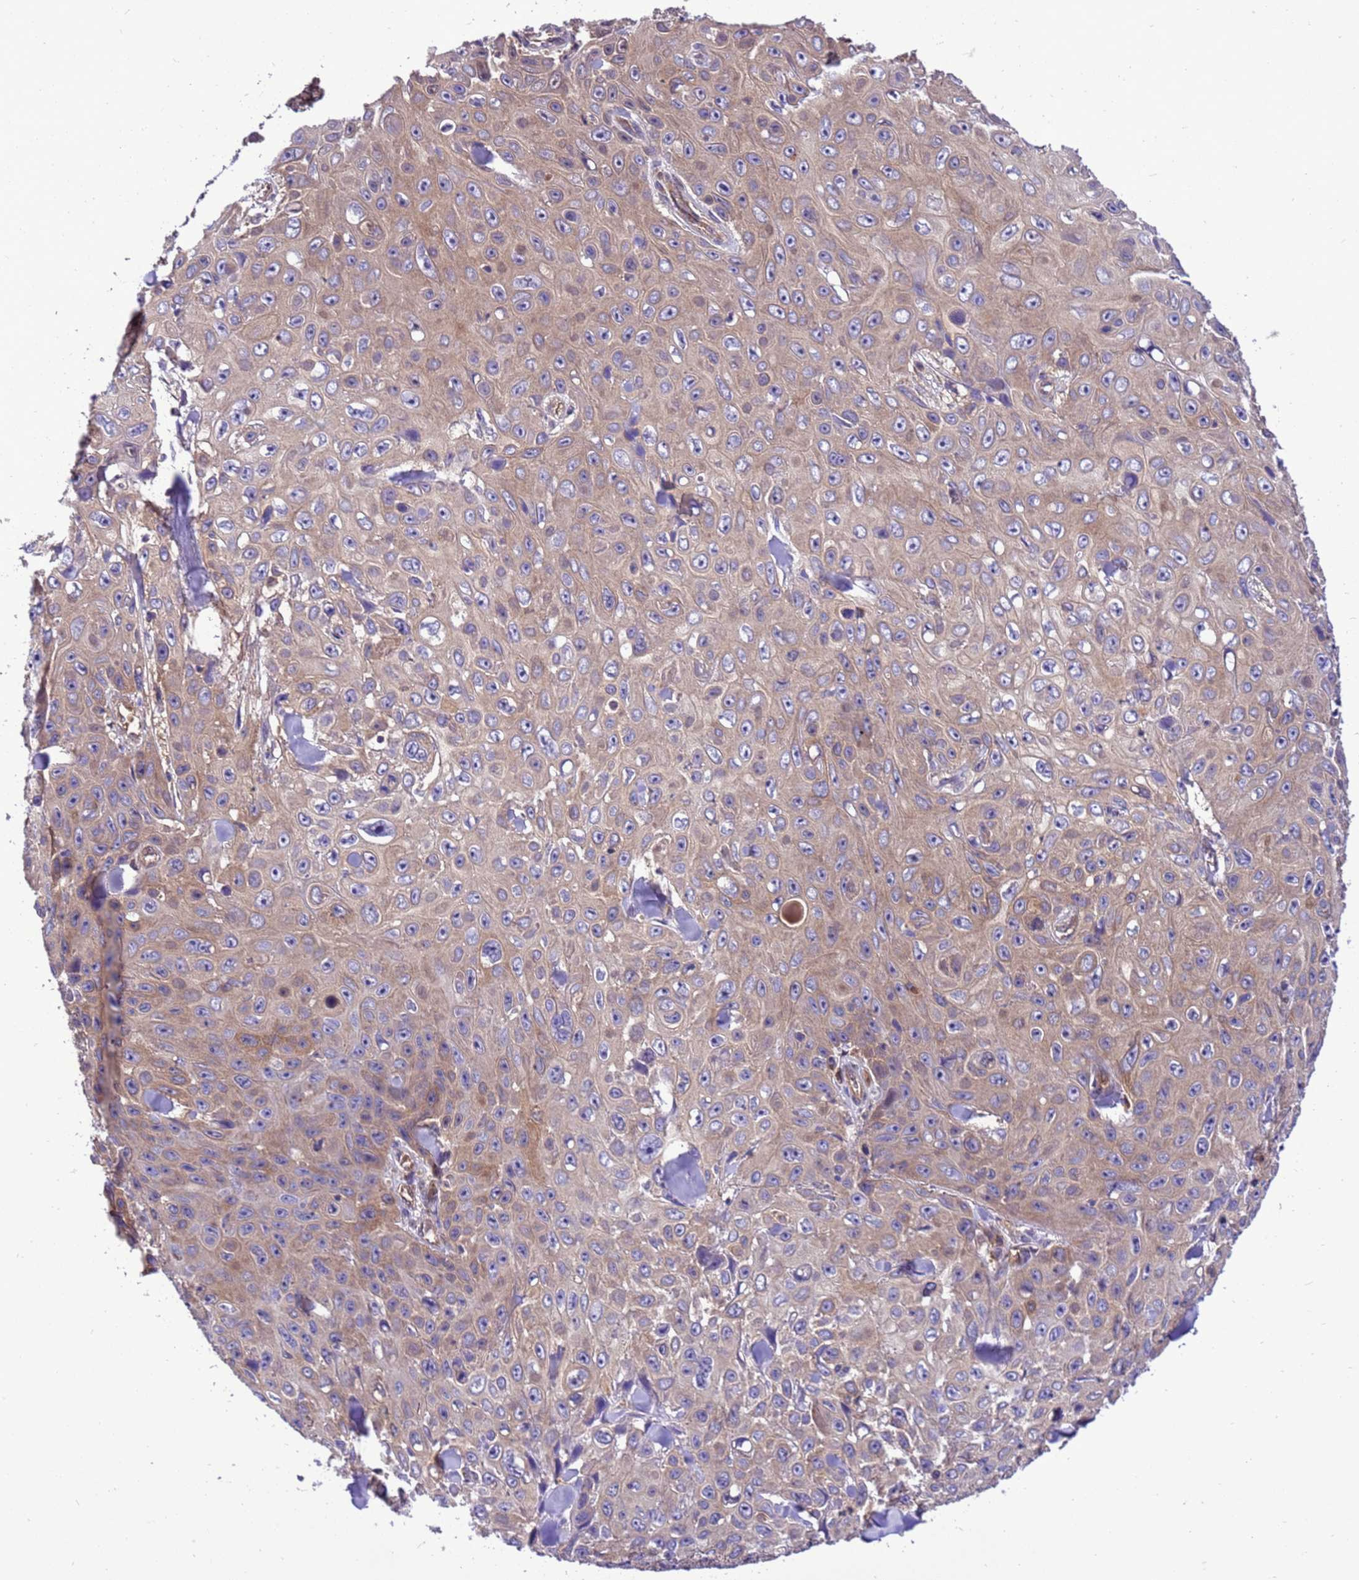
{"staining": {"intensity": "moderate", "quantity": "25%-75%", "location": "cytoplasmic/membranous"}, "tissue": "skin cancer", "cell_type": "Tumor cells", "image_type": "cancer", "snomed": [{"axis": "morphology", "description": "Basal cell carcinoma"}, {"axis": "topography", "description": "Skin"}], "caption": "A brown stain labels moderate cytoplasmic/membranous expression of a protein in human skin basal cell carcinoma tumor cells. The staining was performed using DAB, with brown indicating positive protein expression. Nuclei are stained blue with hematoxylin.", "gene": "RABEP2", "patient": {"sex": "male", "age": 73}}